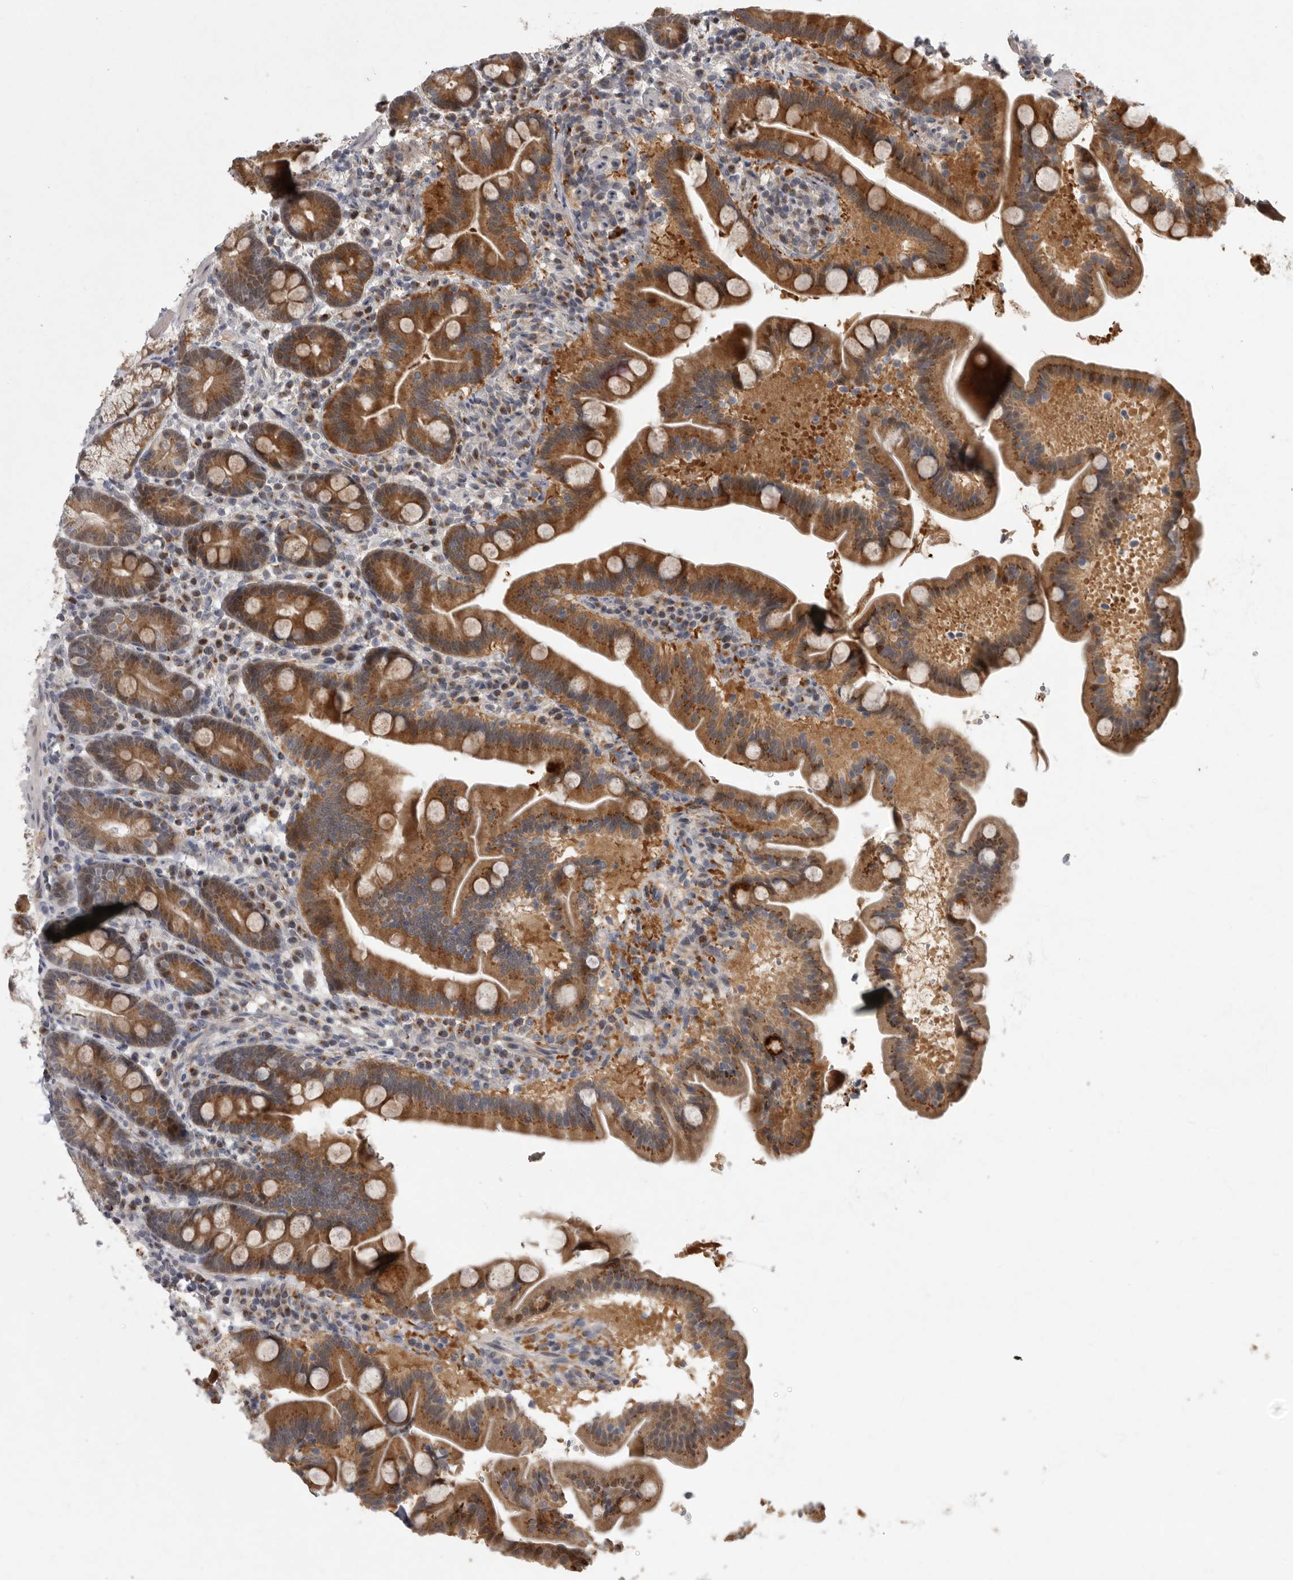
{"staining": {"intensity": "moderate", "quantity": ">75%", "location": "cytoplasmic/membranous"}, "tissue": "duodenum", "cell_type": "Glandular cells", "image_type": "normal", "snomed": [{"axis": "morphology", "description": "Normal tissue, NOS"}, {"axis": "topography", "description": "Duodenum"}], "caption": "The image displays immunohistochemical staining of unremarkable duodenum. There is moderate cytoplasmic/membranous staining is appreciated in approximately >75% of glandular cells. The protein is stained brown, and the nuclei are stained in blue (DAB (3,3'-diaminobenzidine) IHC with brightfield microscopy, high magnification).", "gene": "MAN2A1", "patient": {"sex": "male", "age": 54}}